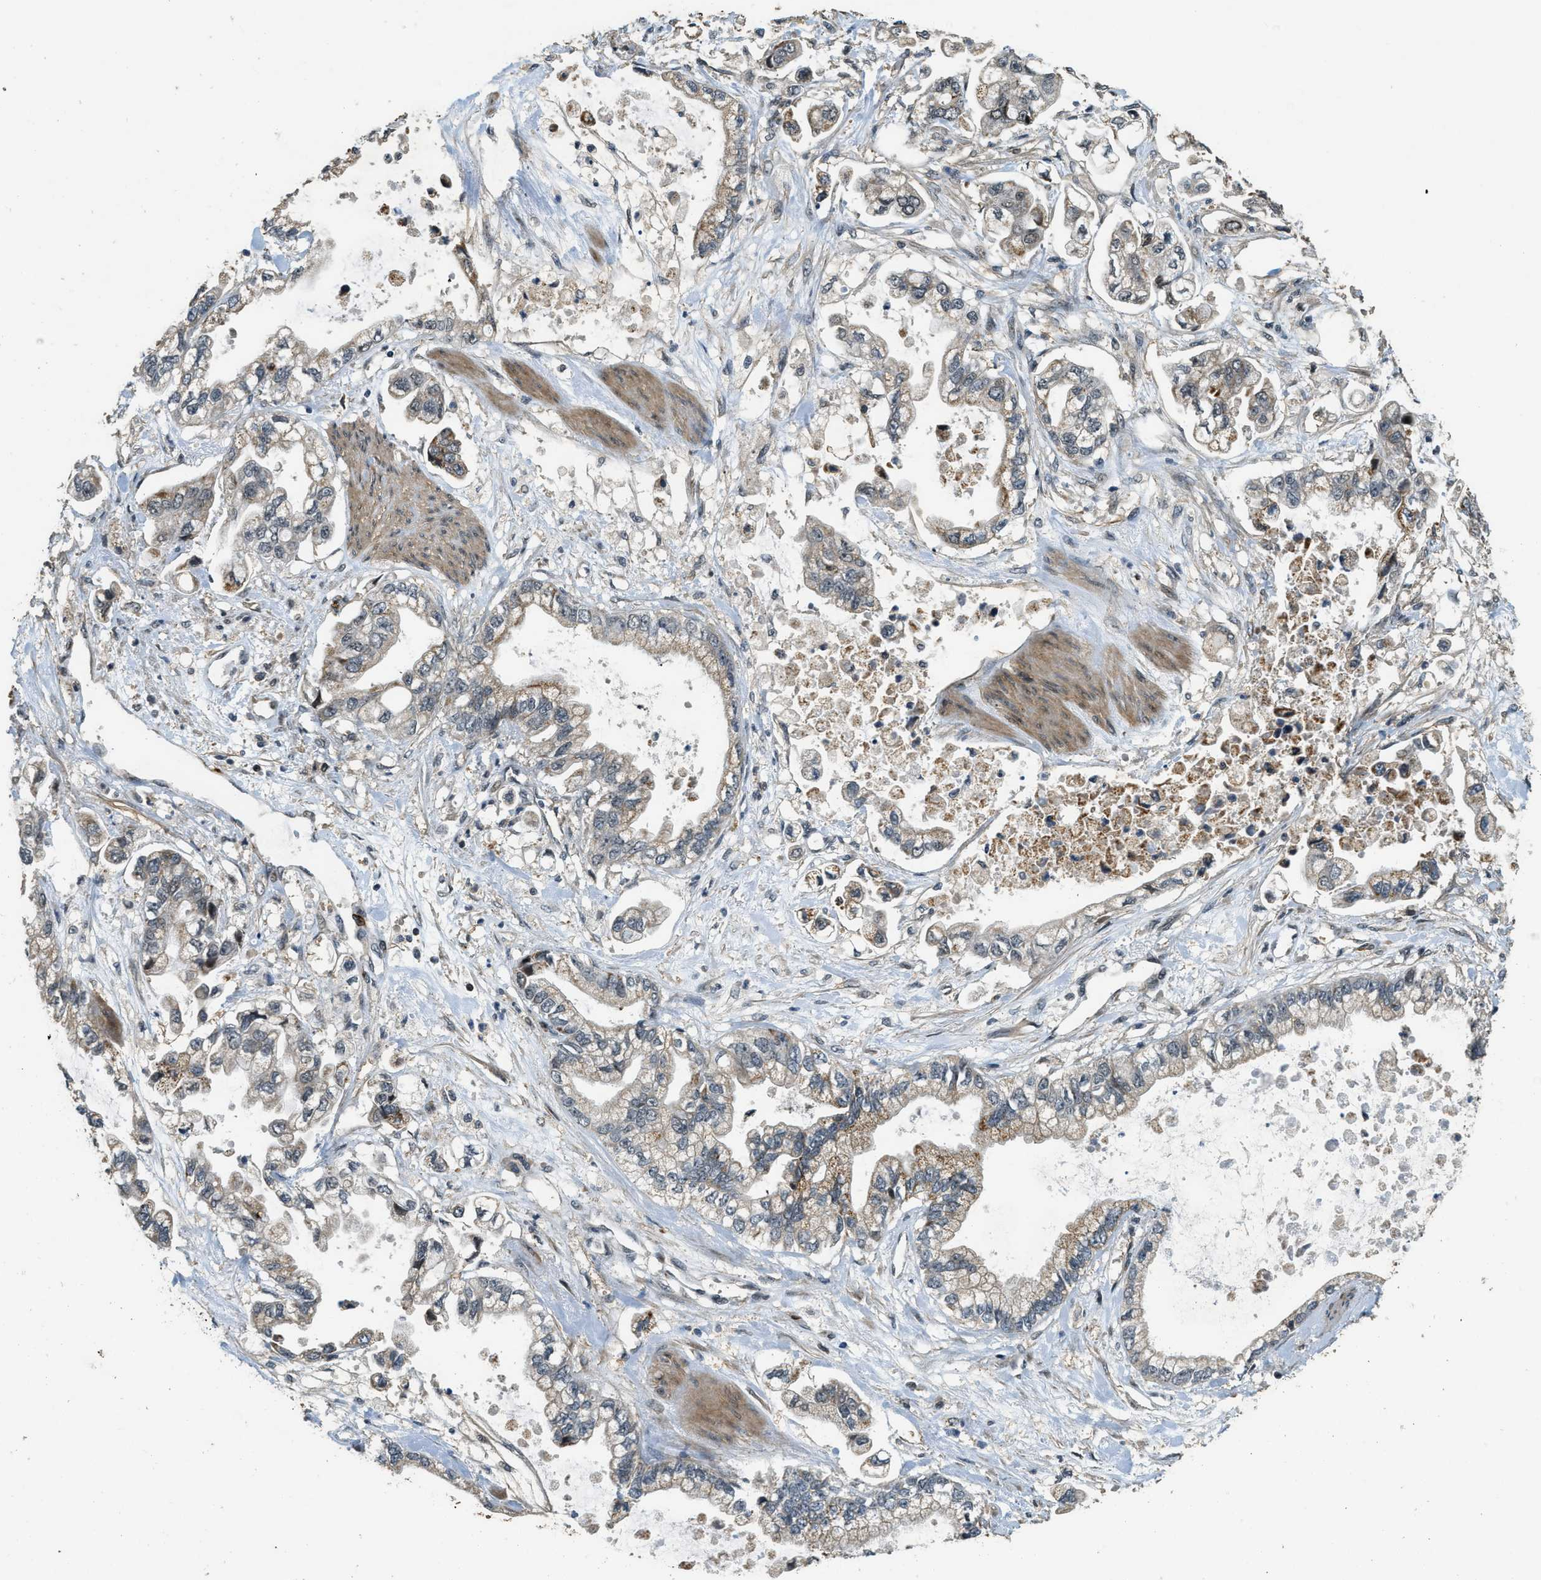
{"staining": {"intensity": "moderate", "quantity": ">75%", "location": "cytoplasmic/membranous"}, "tissue": "stomach cancer", "cell_type": "Tumor cells", "image_type": "cancer", "snomed": [{"axis": "morphology", "description": "Normal tissue, NOS"}, {"axis": "morphology", "description": "Adenocarcinoma, NOS"}, {"axis": "topography", "description": "Stomach"}], "caption": "IHC photomicrograph of neoplastic tissue: stomach cancer (adenocarcinoma) stained using IHC exhibits medium levels of moderate protein expression localized specifically in the cytoplasmic/membranous of tumor cells, appearing as a cytoplasmic/membranous brown color.", "gene": "MED21", "patient": {"sex": "male", "age": 62}}